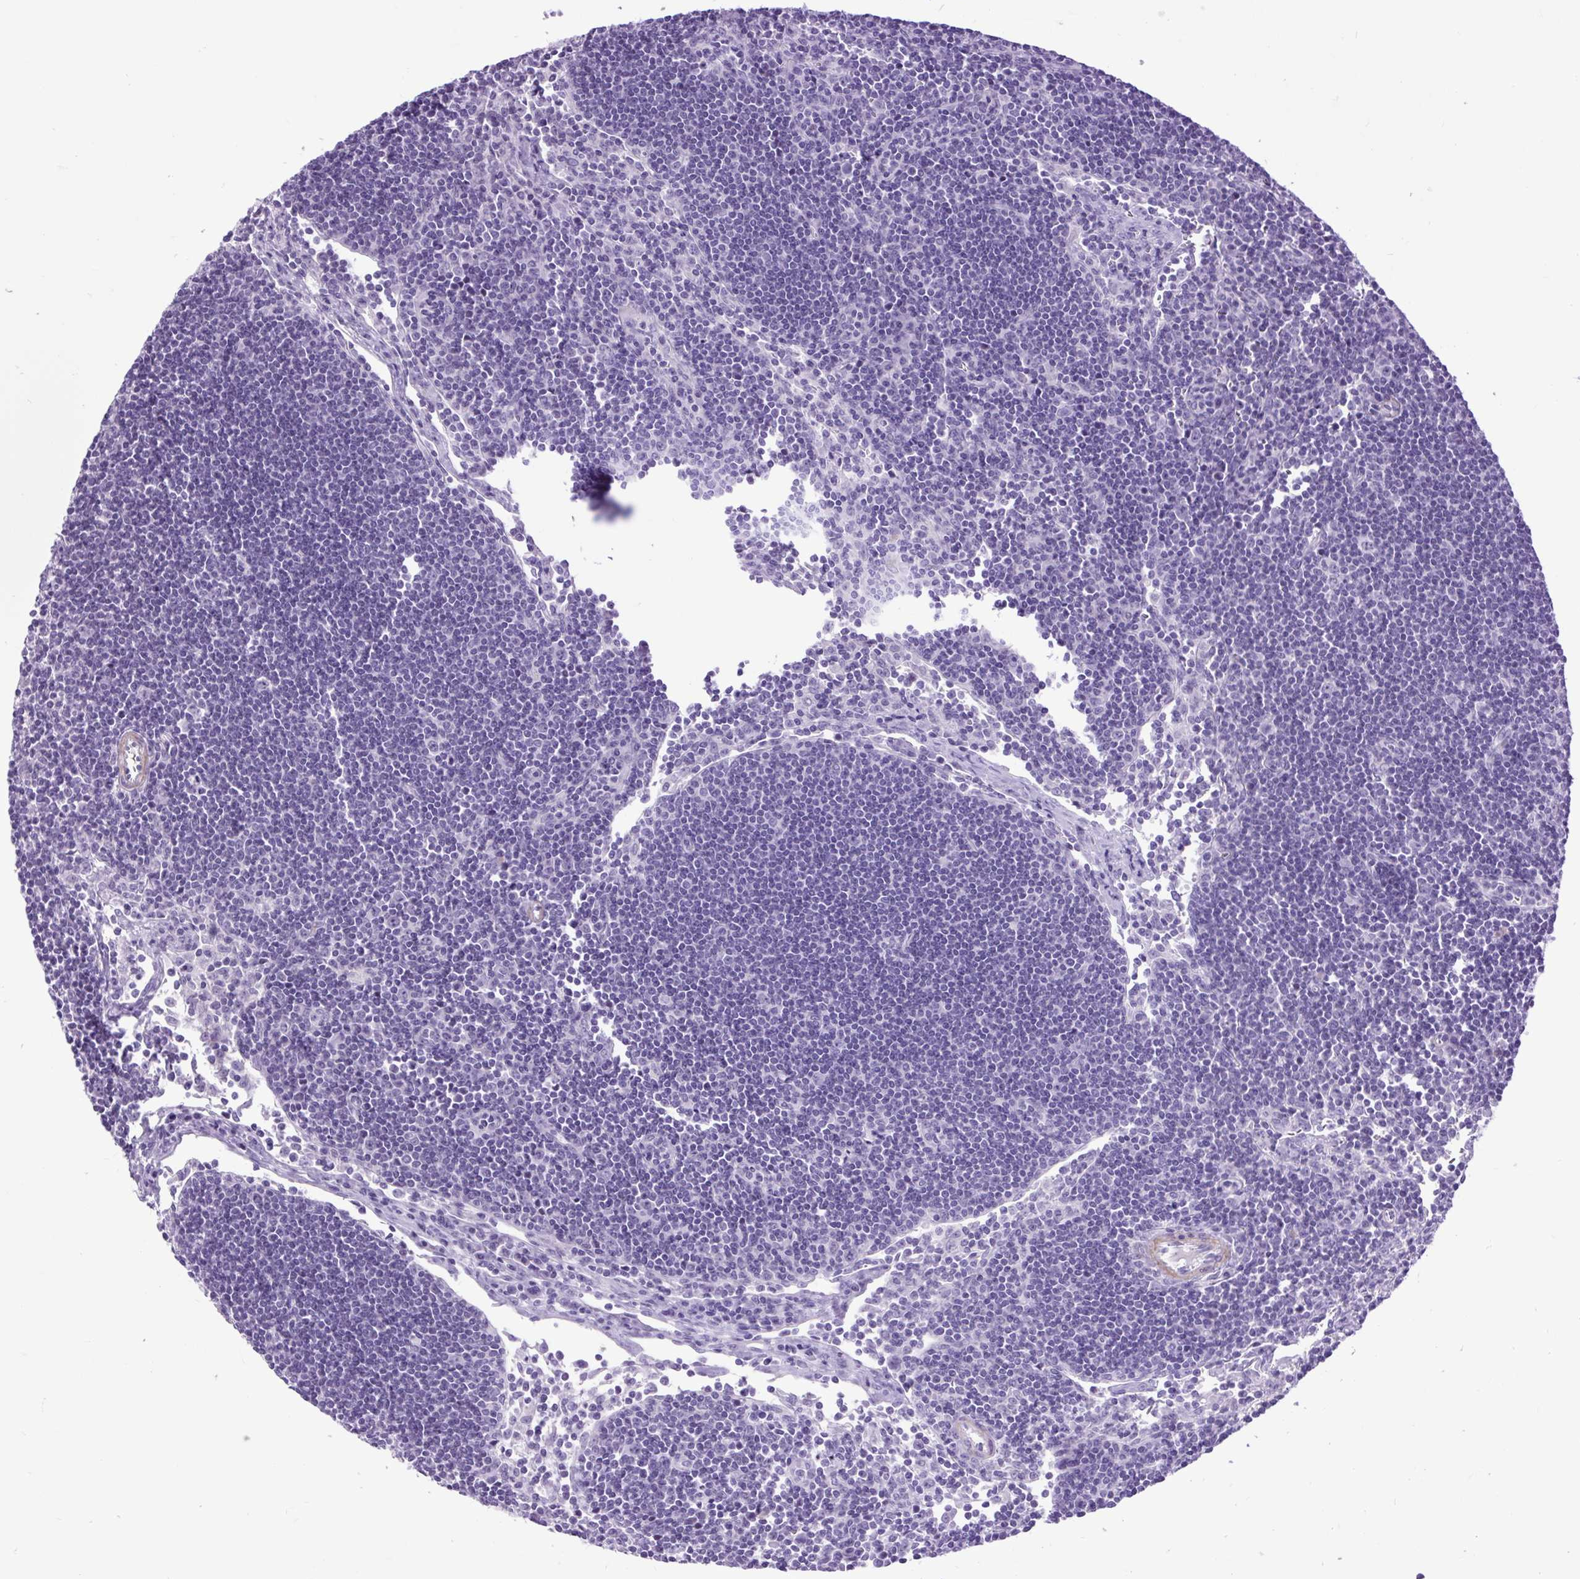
{"staining": {"intensity": "negative", "quantity": "none", "location": "none"}, "tissue": "lymph node", "cell_type": "Germinal center cells", "image_type": "normal", "snomed": [{"axis": "morphology", "description": "Normal tissue, NOS"}, {"axis": "topography", "description": "Lymph node"}], "caption": "Lymph node was stained to show a protein in brown. There is no significant positivity in germinal center cells. (Stains: DAB IHC with hematoxylin counter stain, Microscopy: brightfield microscopy at high magnification).", "gene": "DPP6", "patient": {"sex": "female", "age": 29}}